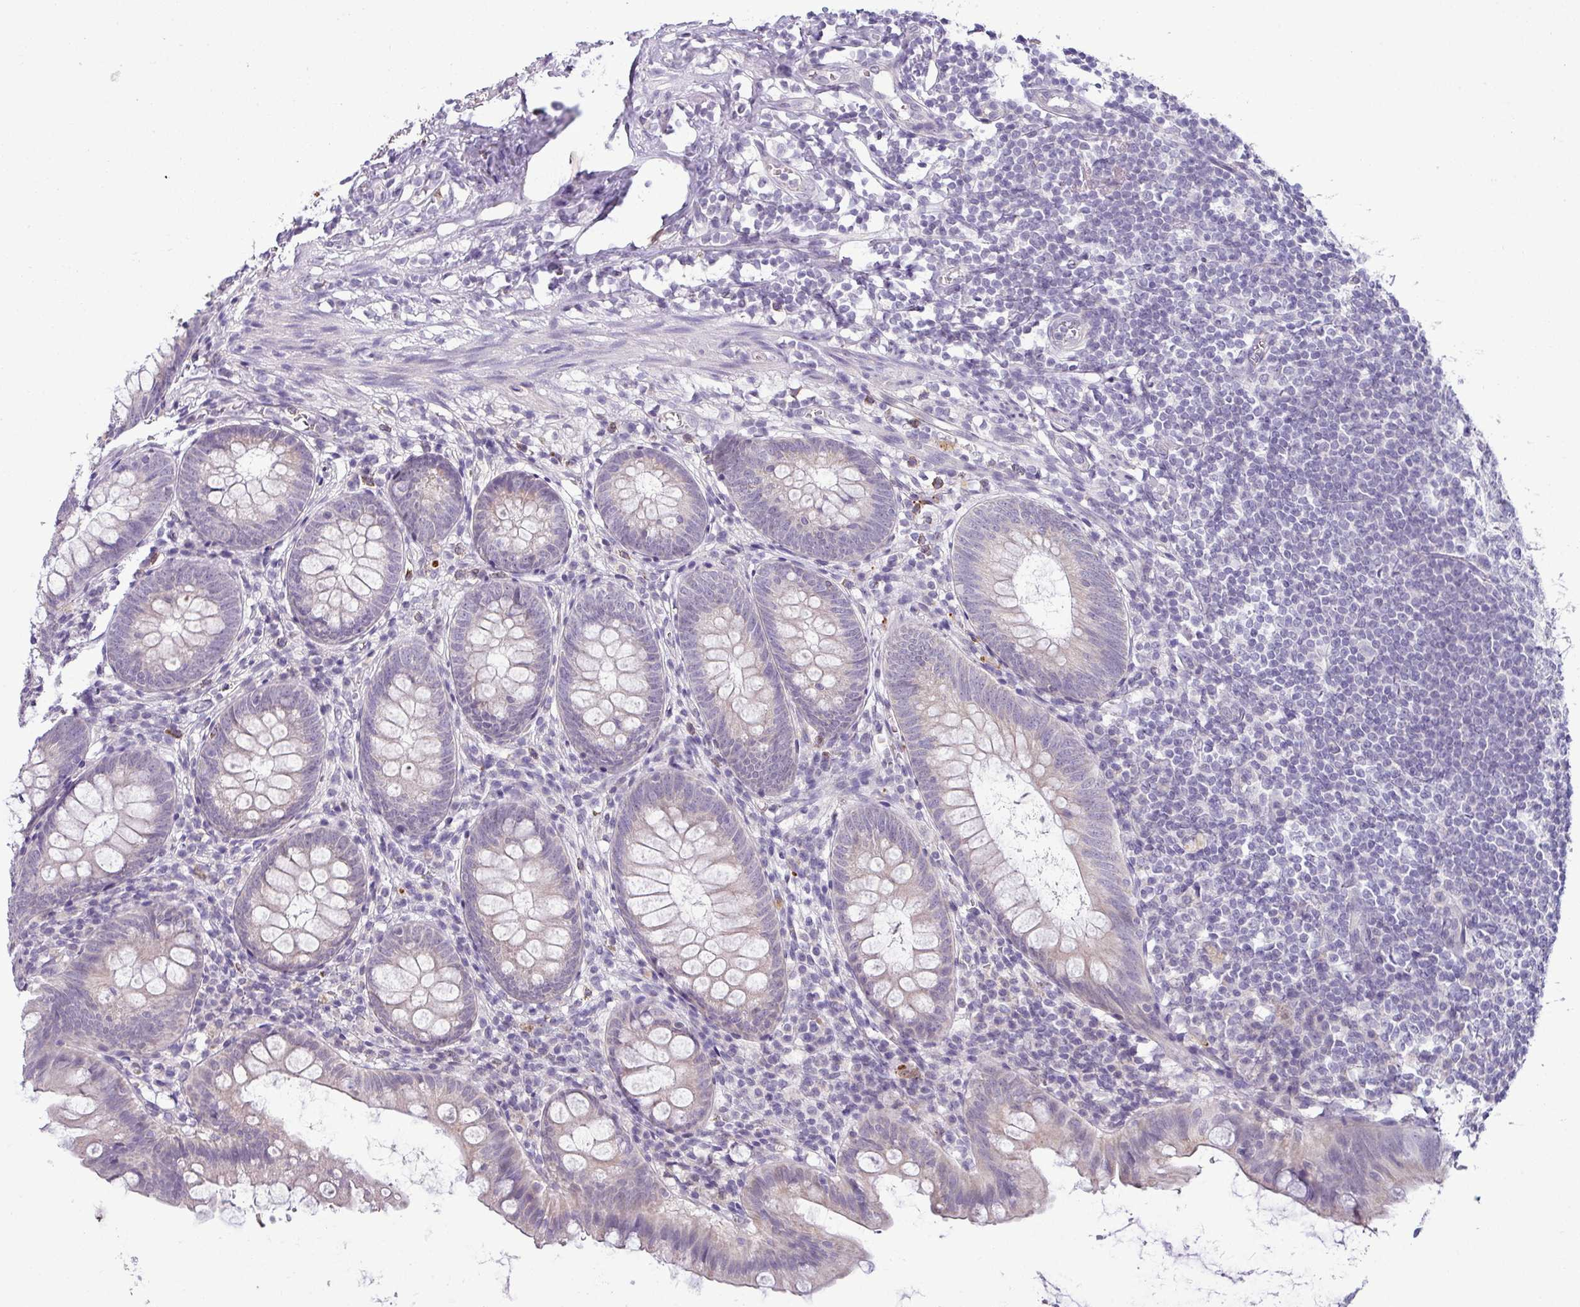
{"staining": {"intensity": "negative", "quantity": "none", "location": "none"}, "tissue": "appendix", "cell_type": "Glandular cells", "image_type": "normal", "snomed": [{"axis": "morphology", "description": "Normal tissue, NOS"}, {"axis": "topography", "description": "Appendix"}], "caption": "This histopathology image is of unremarkable appendix stained with IHC to label a protein in brown with the nuclei are counter-stained blue. There is no expression in glandular cells.", "gene": "HBEGF", "patient": {"sex": "female", "age": 51}}